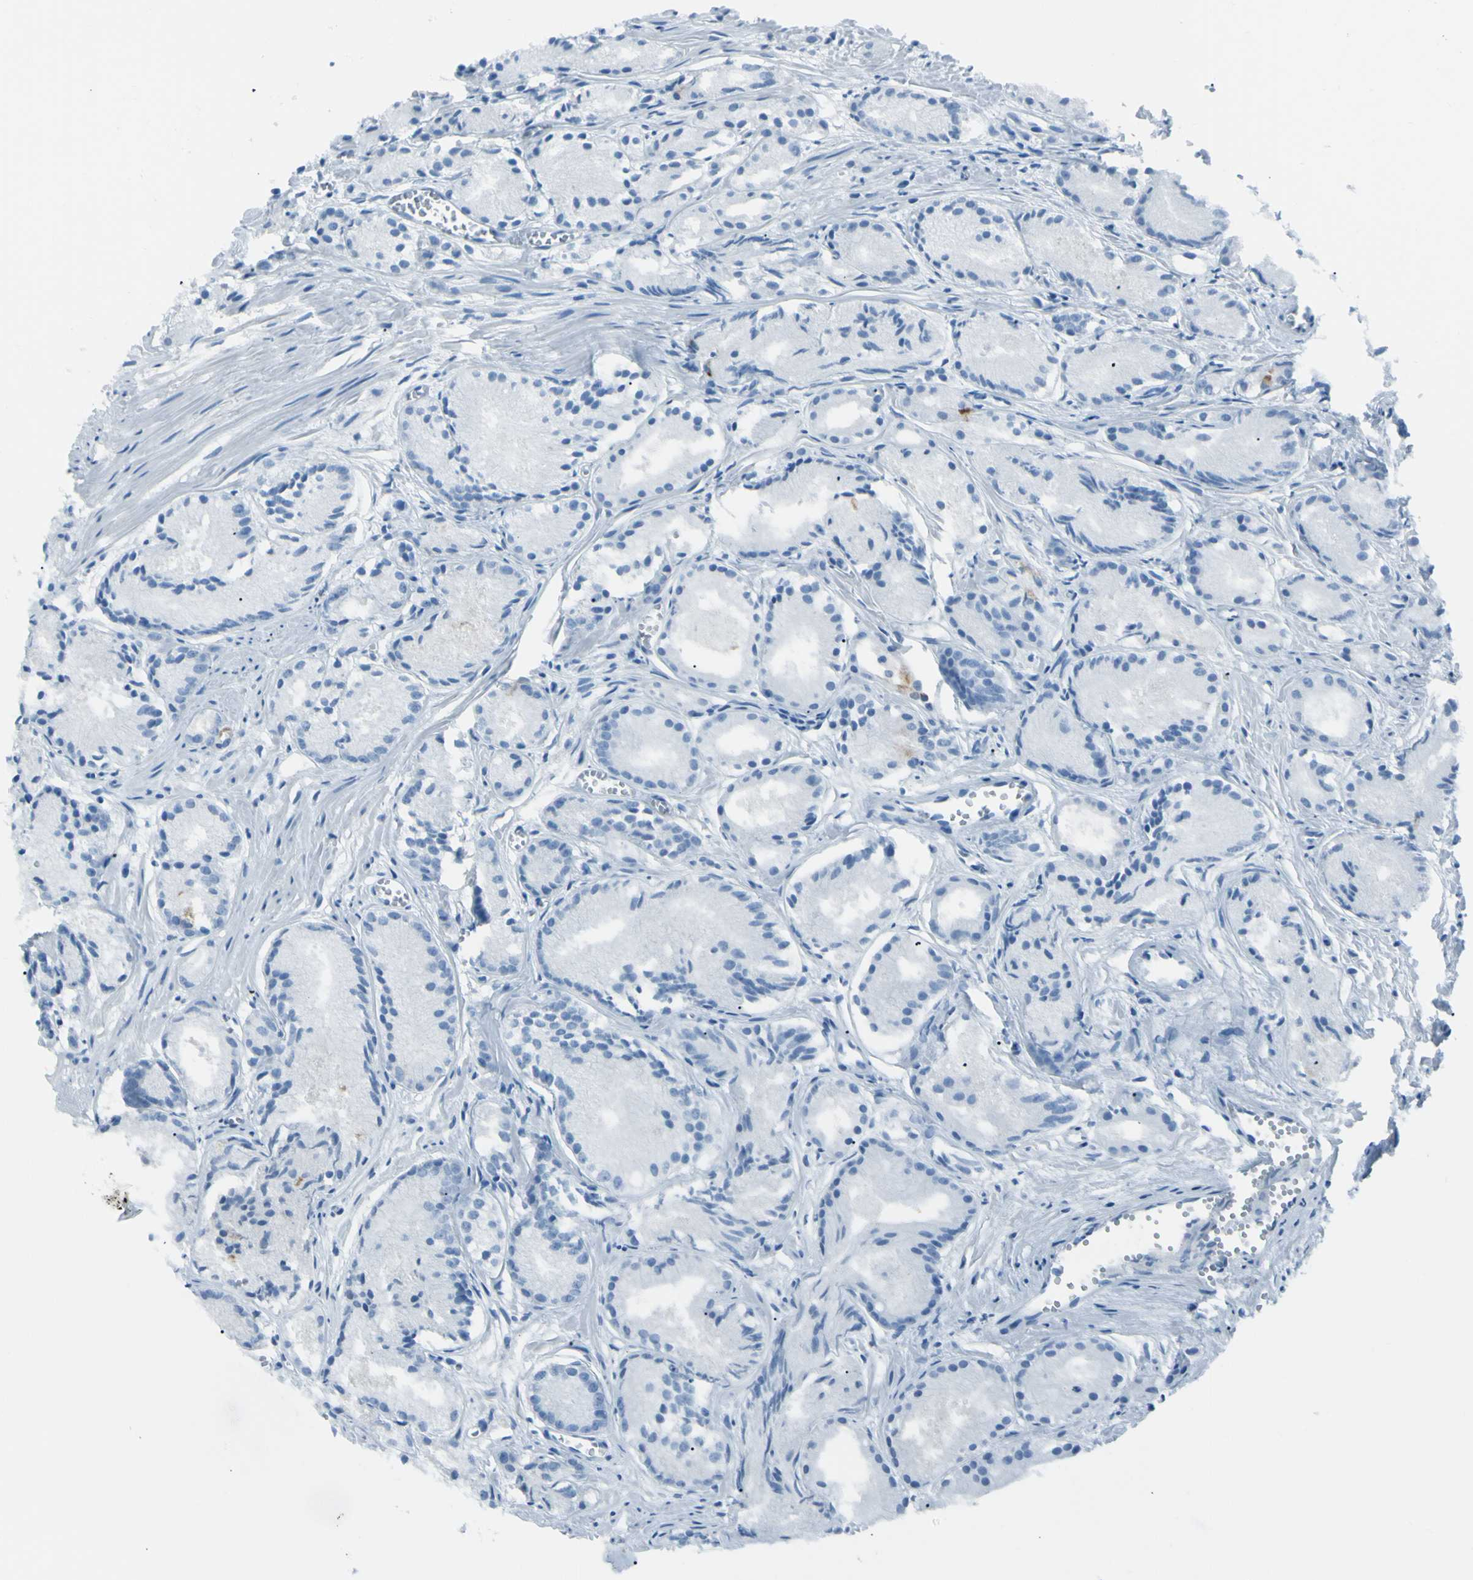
{"staining": {"intensity": "negative", "quantity": "none", "location": "none"}, "tissue": "prostate cancer", "cell_type": "Tumor cells", "image_type": "cancer", "snomed": [{"axis": "morphology", "description": "Adenocarcinoma, Low grade"}, {"axis": "topography", "description": "Prostate"}], "caption": "Micrograph shows no protein positivity in tumor cells of low-grade adenocarcinoma (prostate) tissue.", "gene": "TFPI2", "patient": {"sex": "male", "age": 72}}